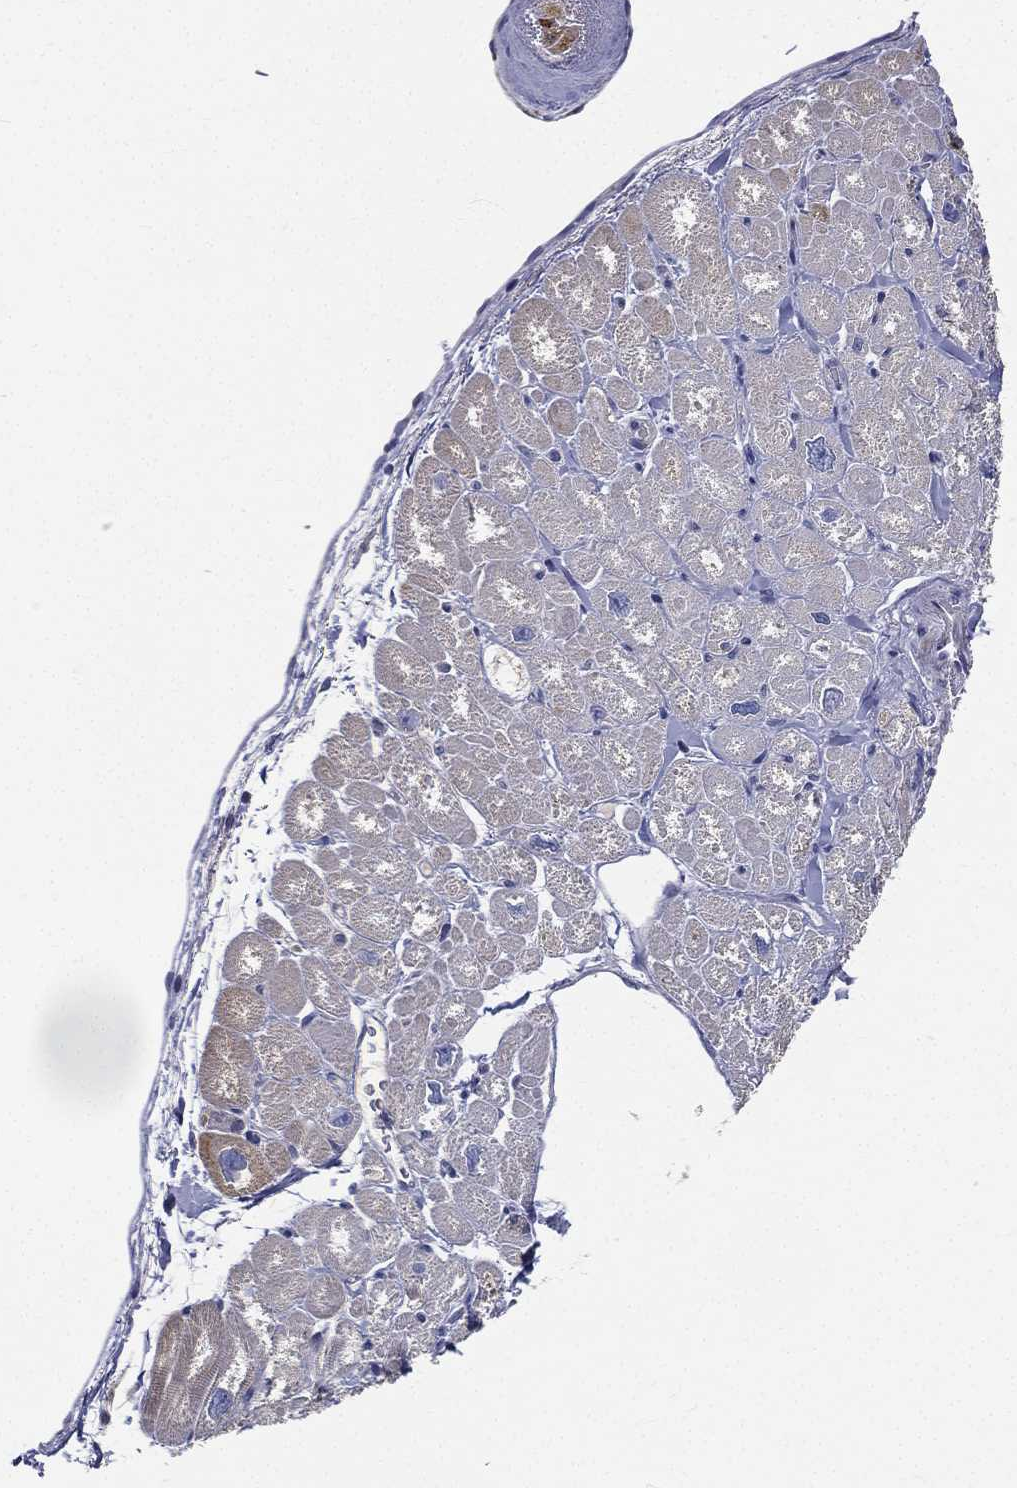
{"staining": {"intensity": "negative", "quantity": "none", "location": "none"}, "tissue": "heart muscle", "cell_type": "Cardiomyocytes", "image_type": "normal", "snomed": [{"axis": "morphology", "description": "Normal tissue, NOS"}, {"axis": "topography", "description": "Heart"}], "caption": "IHC photomicrograph of benign human heart muscle stained for a protein (brown), which shows no expression in cardiomyocytes. (Immunohistochemistry, brightfield microscopy, high magnification).", "gene": "PWWP3A", "patient": {"sex": "male", "age": 55}}